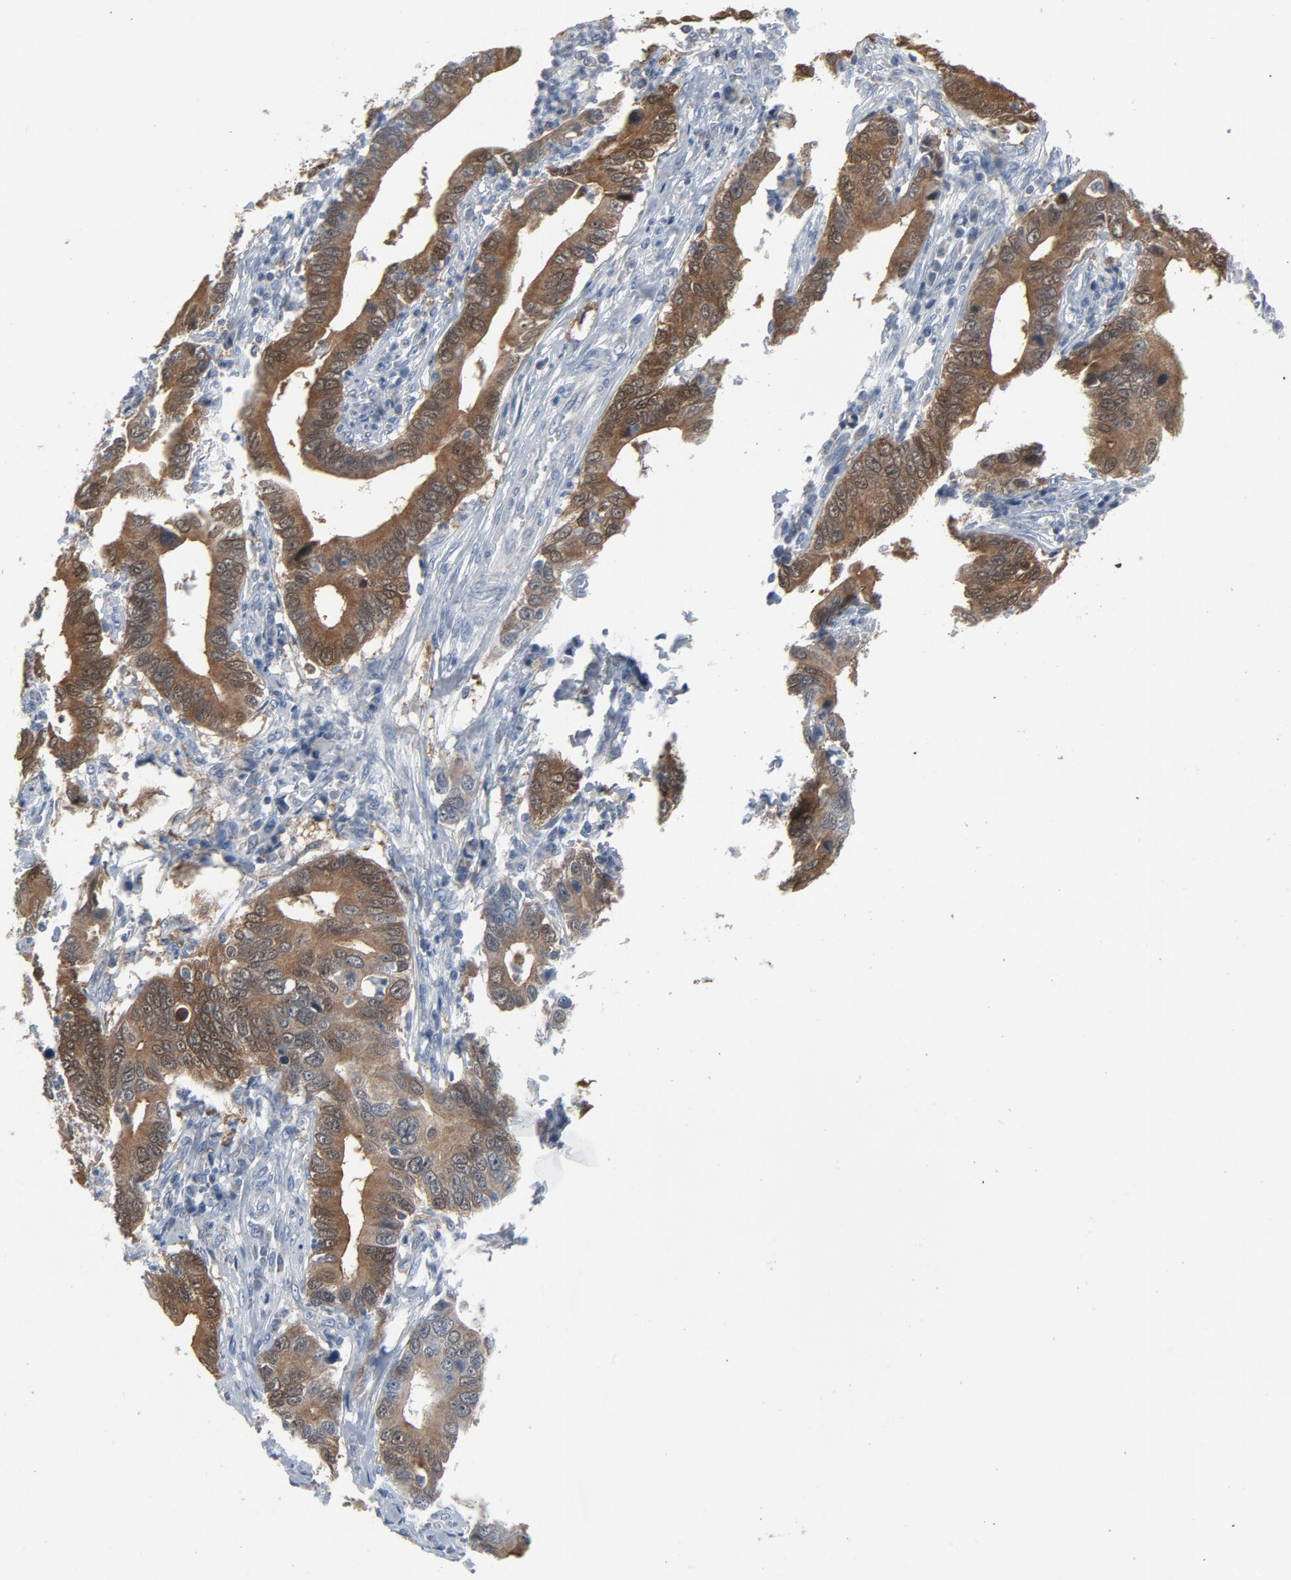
{"staining": {"intensity": "moderate", "quantity": "25%-75%", "location": "cytoplasmic/membranous,nuclear"}, "tissue": "stomach cancer", "cell_type": "Tumor cells", "image_type": "cancer", "snomed": [{"axis": "morphology", "description": "Adenocarcinoma, NOS"}, {"axis": "topography", "description": "Stomach, upper"}], "caption": "Stomach cancer (adenocarcinoma) stained for a protein exhibits moderate cytoplasmic/membranous and nuclear positivity in tumor cells.", "gene": "GPX2", "patient": {"sex": "male", "age": 63}}